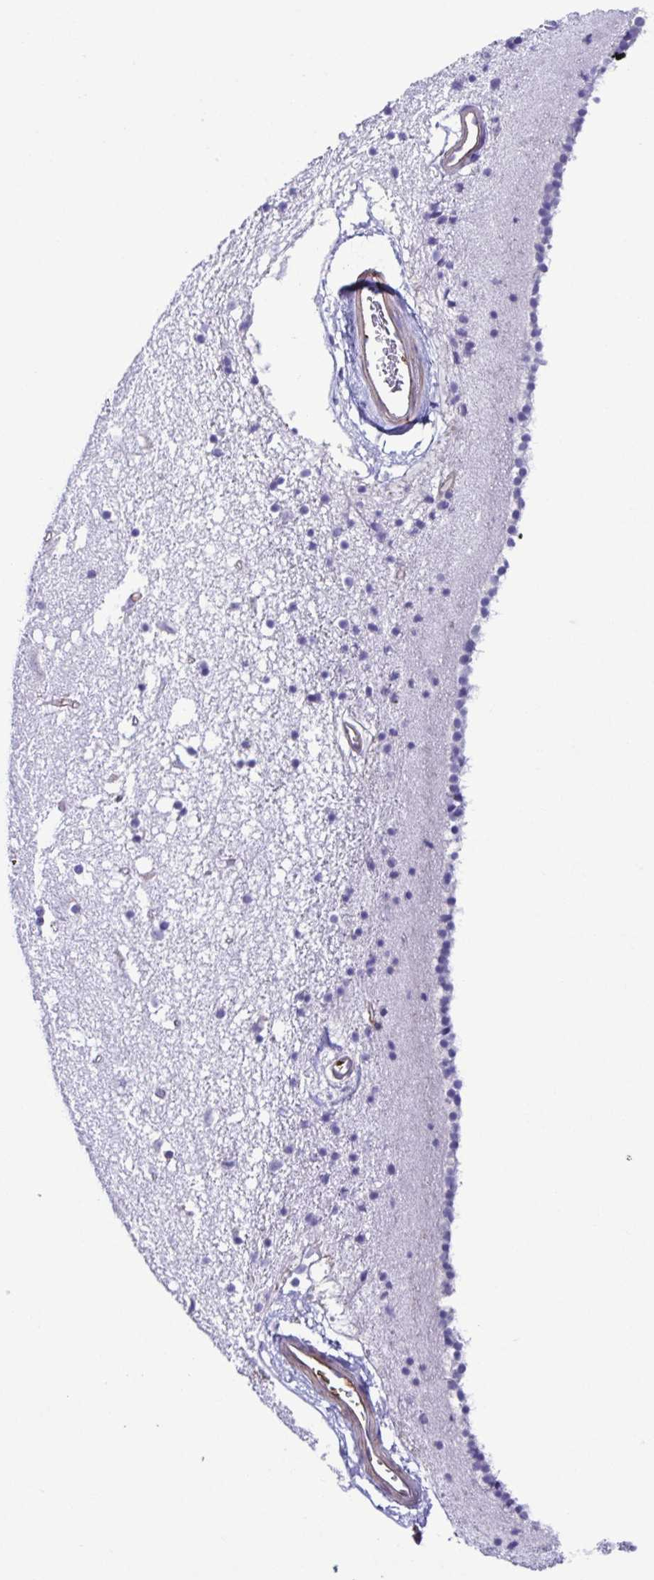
{"staining": {"intensity": "negative", "quantity": "none", "location": "none"}, "tissue": "caudate", "cell_type": "Glial cells", "image_type": "normal", "snomed": [{"axis": "morphology", "description": "Normal tissue, NOS"}, {"axis": "topography", "description": "Lateral ventricle wall"}], "caption": "A photomicrograph of human caudate is negative for staining in glial cells. (DAB immunohistochemistry (IHC), high magnification).", "gene": "CYP11B1", "patient": {"sex": "female", "age": 71}}